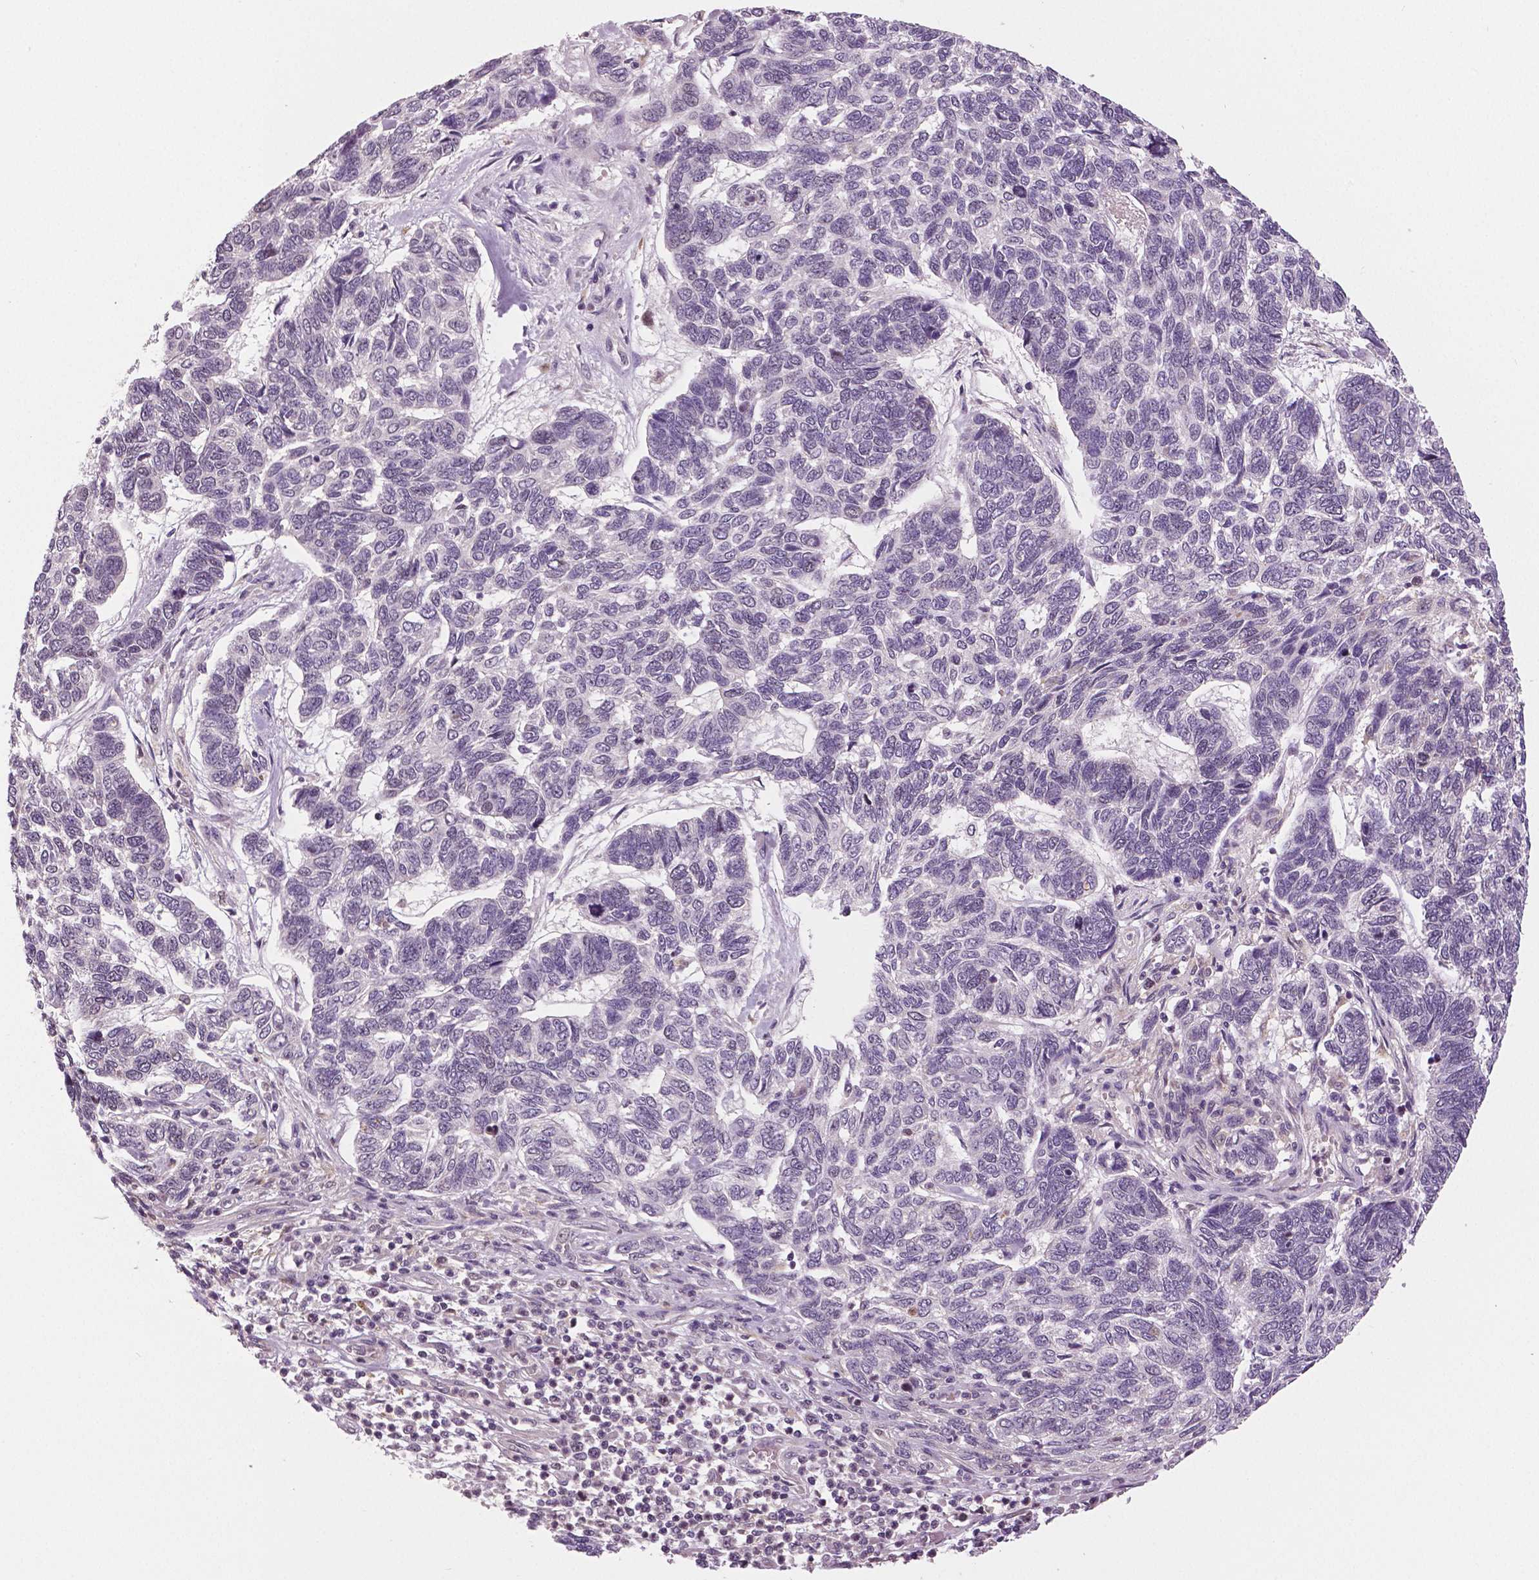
{"staining": {"intensity": "negative", "quantity": "none", "location": "none"}, "tissue": "skin cancer", "cell_type": "Tumor cells", "image_type": "cancer", "snomed": [{"axis": "morphology", "description": "Basal cell carcinoma"}, {"axis": "topography", "description": "Skin"}], "caption": "Human skin cancer stained for a protein using immunohistochemistry (IHC) reveals no expression in tumor cells.", "gene": "MKI67", "patient": {"sex": "female", "age": 65}}